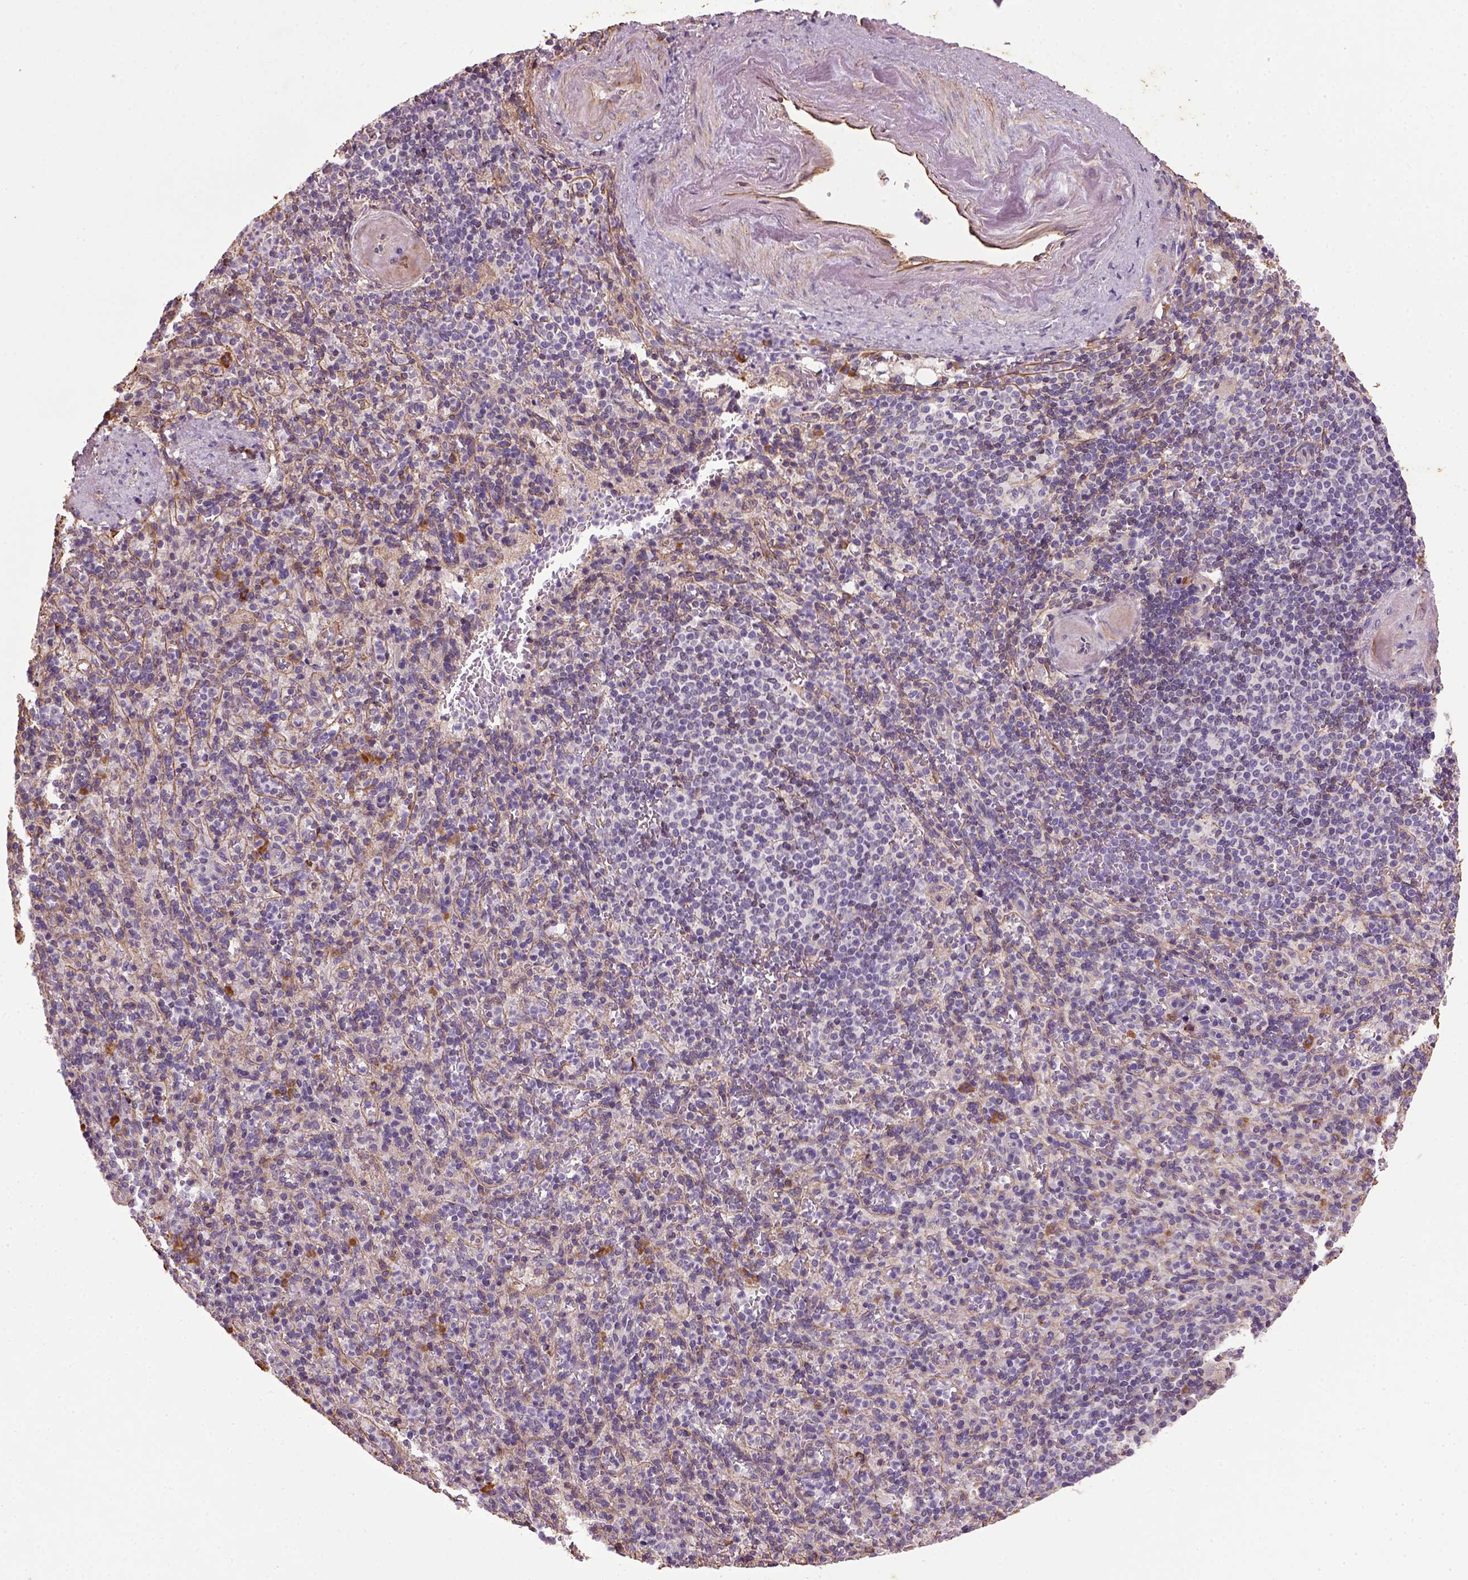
{"staining": {"intensity": "negative", "quantity": "none", "location": "none"}, "tissue": "spleen", "cell_type": "Cells in red pulp", "image_type": "normal", "snomed": [{"axis": "morphology", "description": "Normal tissue, NOS"}, {"axis": "topography", "description": "Spleen"}], "caption": "DAB (3,3'-diaminobenzidine) immunohistochemical staining of normal spleen displays no significant staining in cells in red pulp. The staining is performed using DAB brown chromogen with nuclei counter-stained in using hematoxylin.", "gene": "TPRG1", "patient": {"sex": "female", "age": 74}}